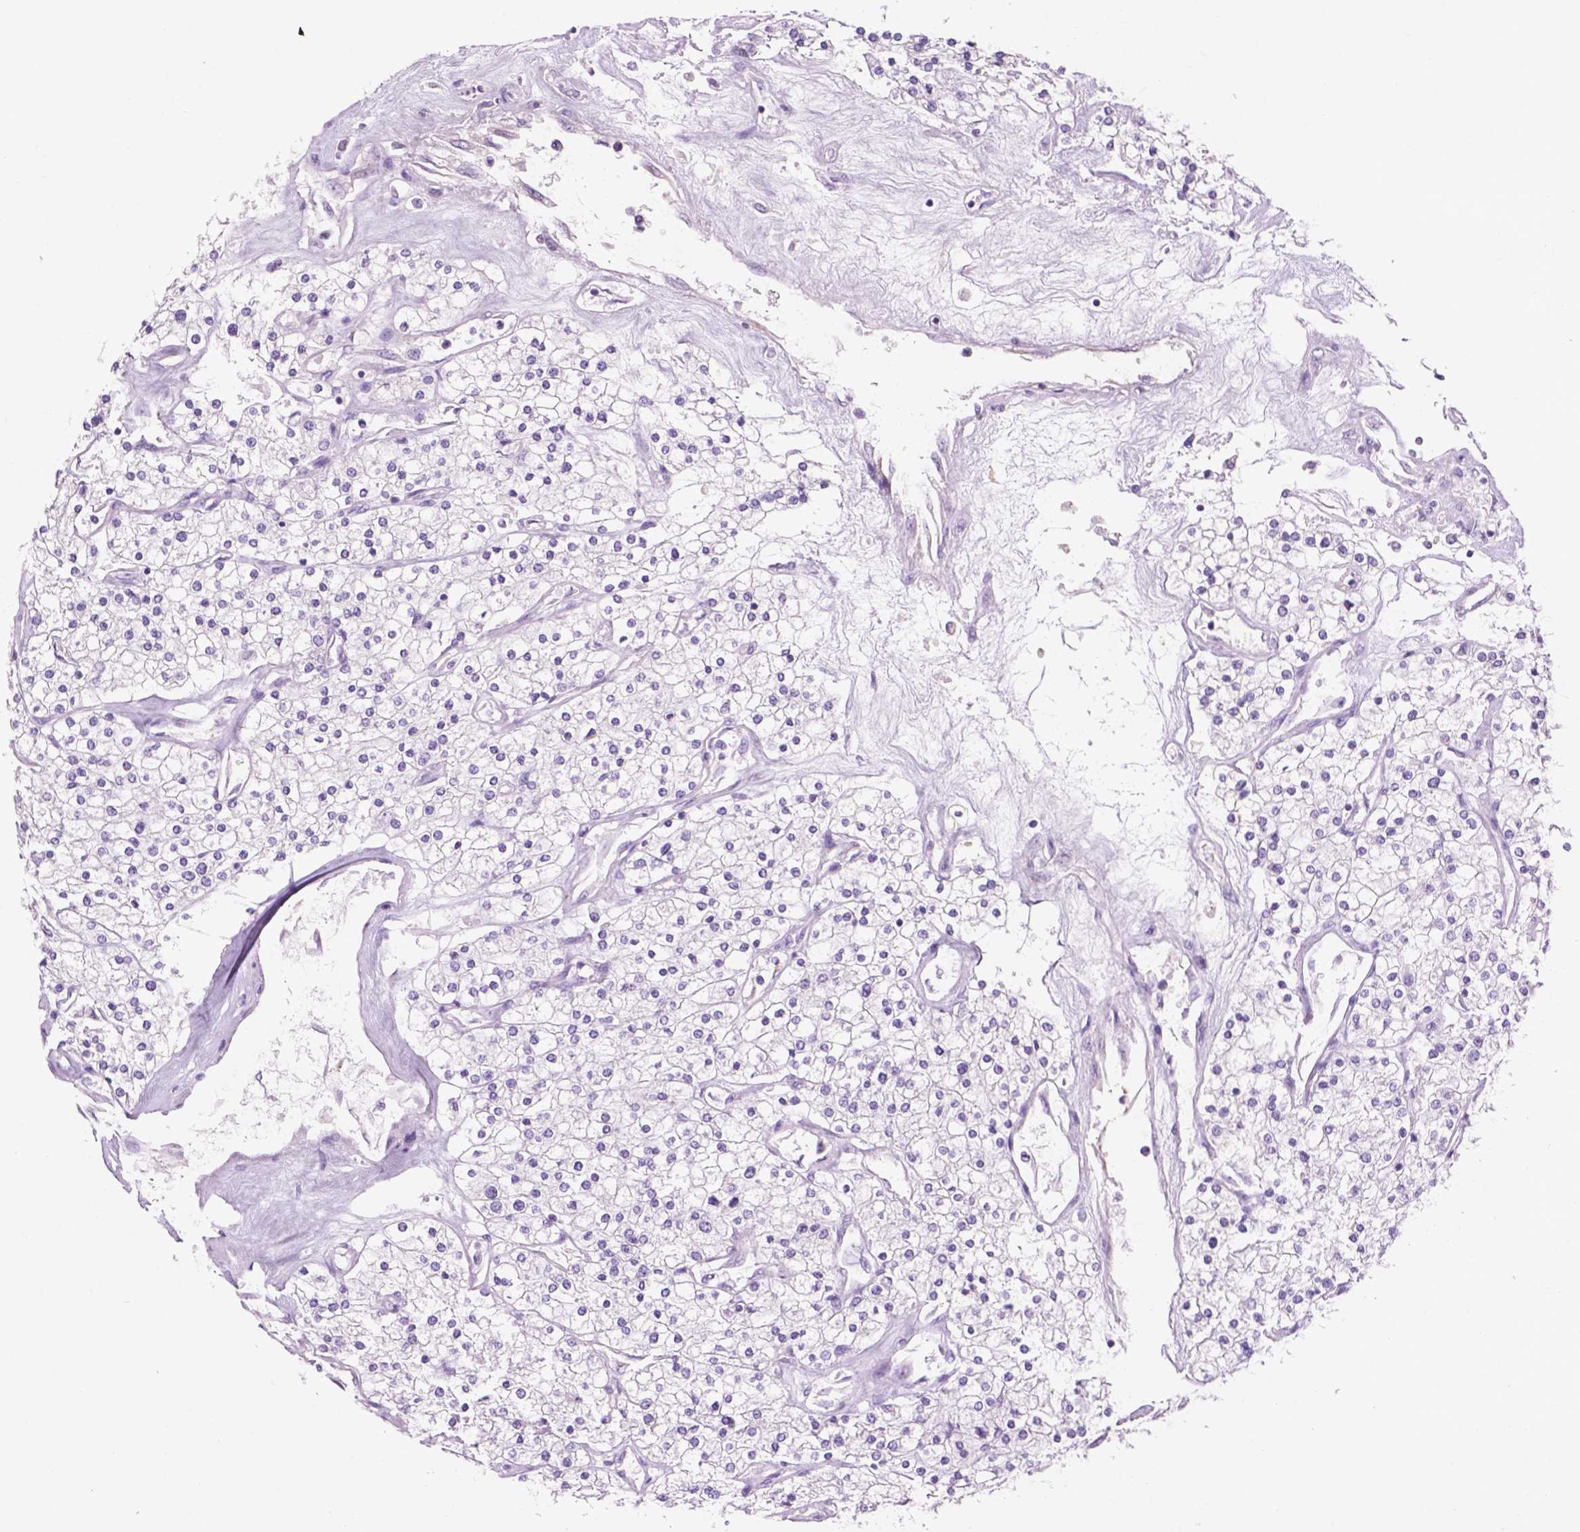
{"staining": {"intensity": "negative", "quantity": "none", "location": "none"}, "tissue": "renal cancer", "cell_type": "Tumor cells", "image_type": "cancer", "snomed": [{"axis": "morphology", "description": "Adenocarcinoma, NOS"}, {"axis": "topography", "description": "Kidney"}], "caption": "Tumor cells are negative for protein expression in human renal cancer (adenocarcinoma).", "gene": "CRYBA4", "patient": {"sex": "male", "age": 80}}